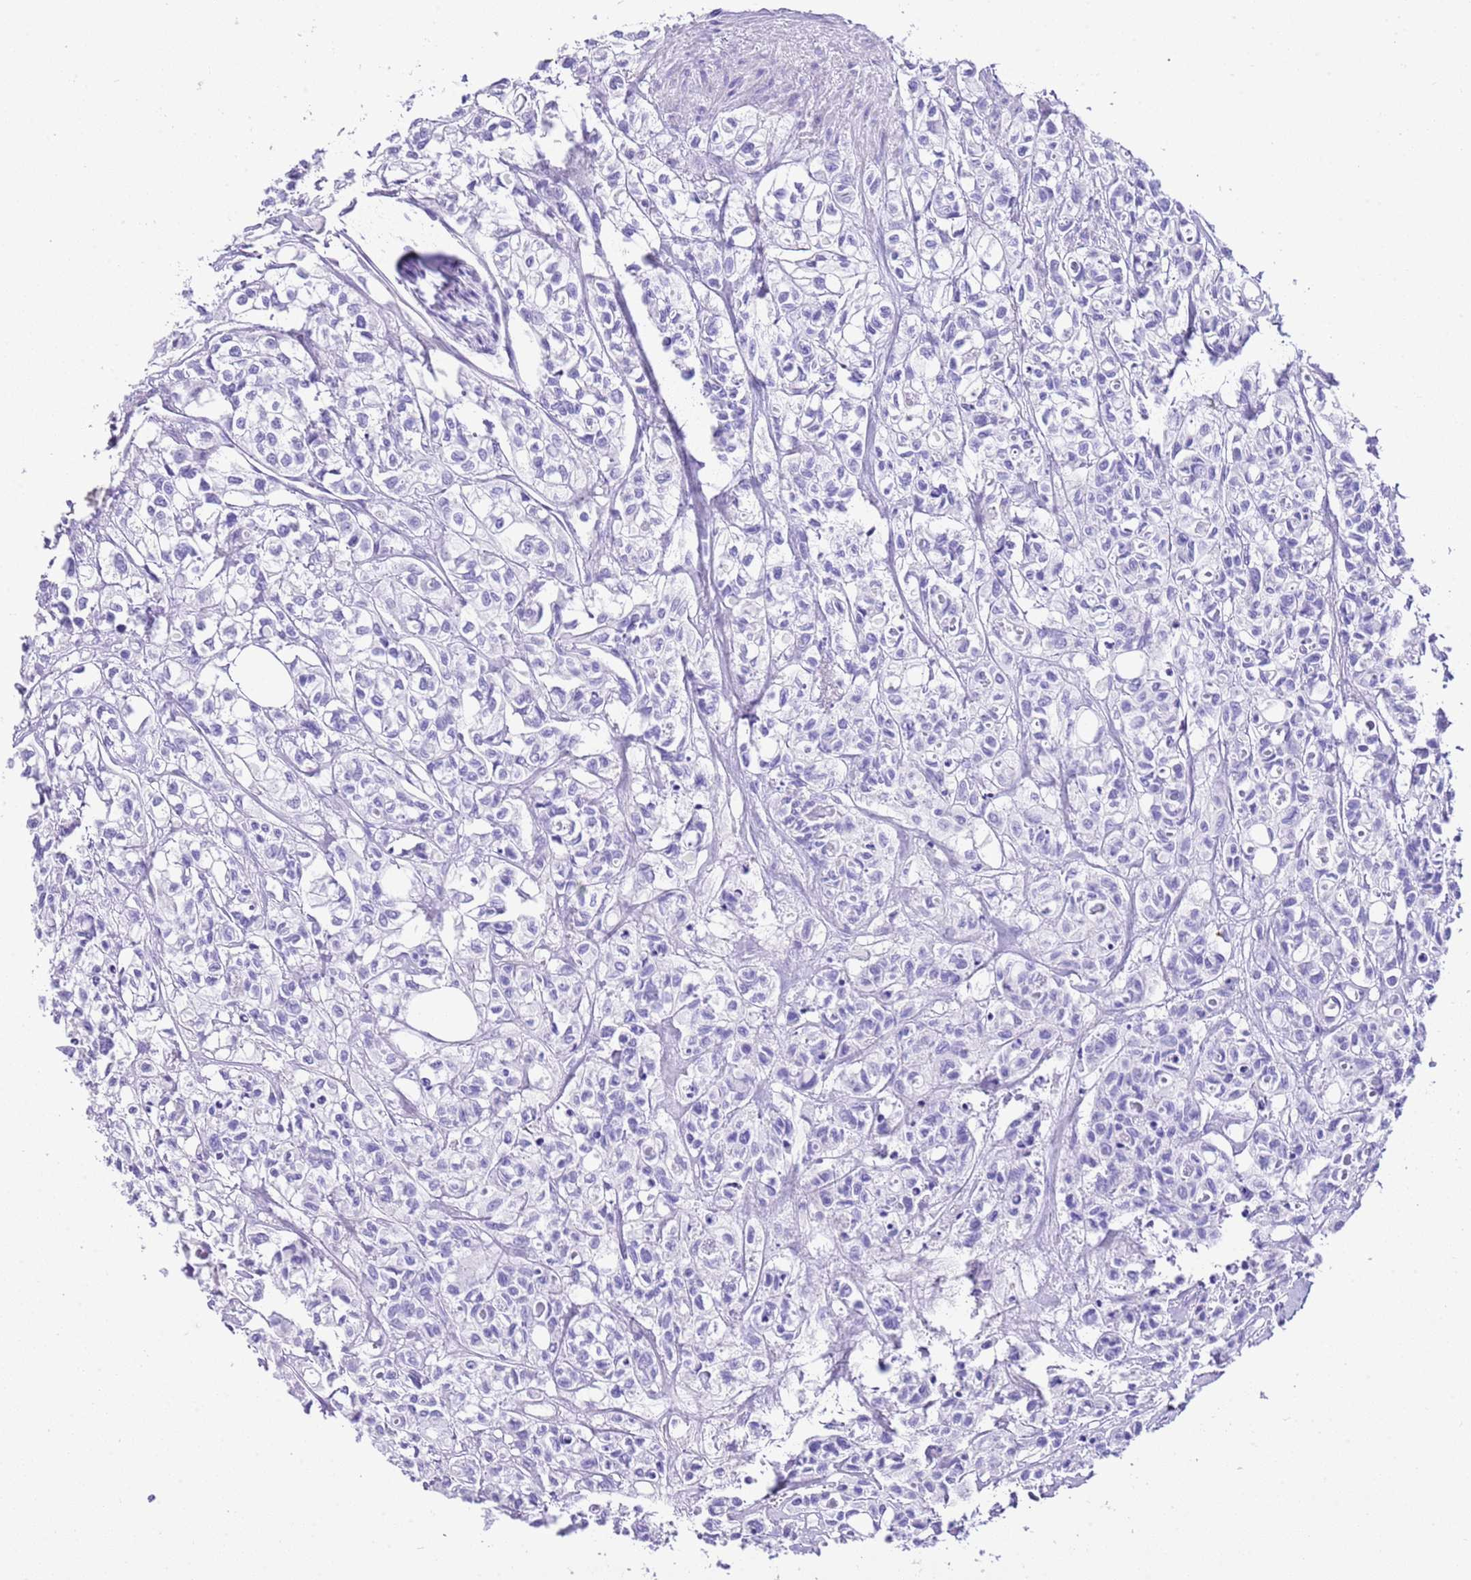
{"staining": {"intensity": "negative", "quantity": "none", "location": "none"}, "tissue": "urothelial cancer", "cell_type": "Tumor cells", "image_type": "cancer", "snomed": [{"axis": "morphology", "description": "Urothelial carcinoma, High grade"}, {"axis": "topography", "description": "Urinary bladder"}], "caption": "The histopathology image shows no staining of tumor cells in urothelial cancer. (Stains: DAB (3,3'-diaminobenzidine) immunohistochemistry (IHC) with hematoxylin counter stain, Microscopy: brightfield microscopy at high magnification).", "gene": "KCNC1", "patient": {"sex": "male", "age": 67}}